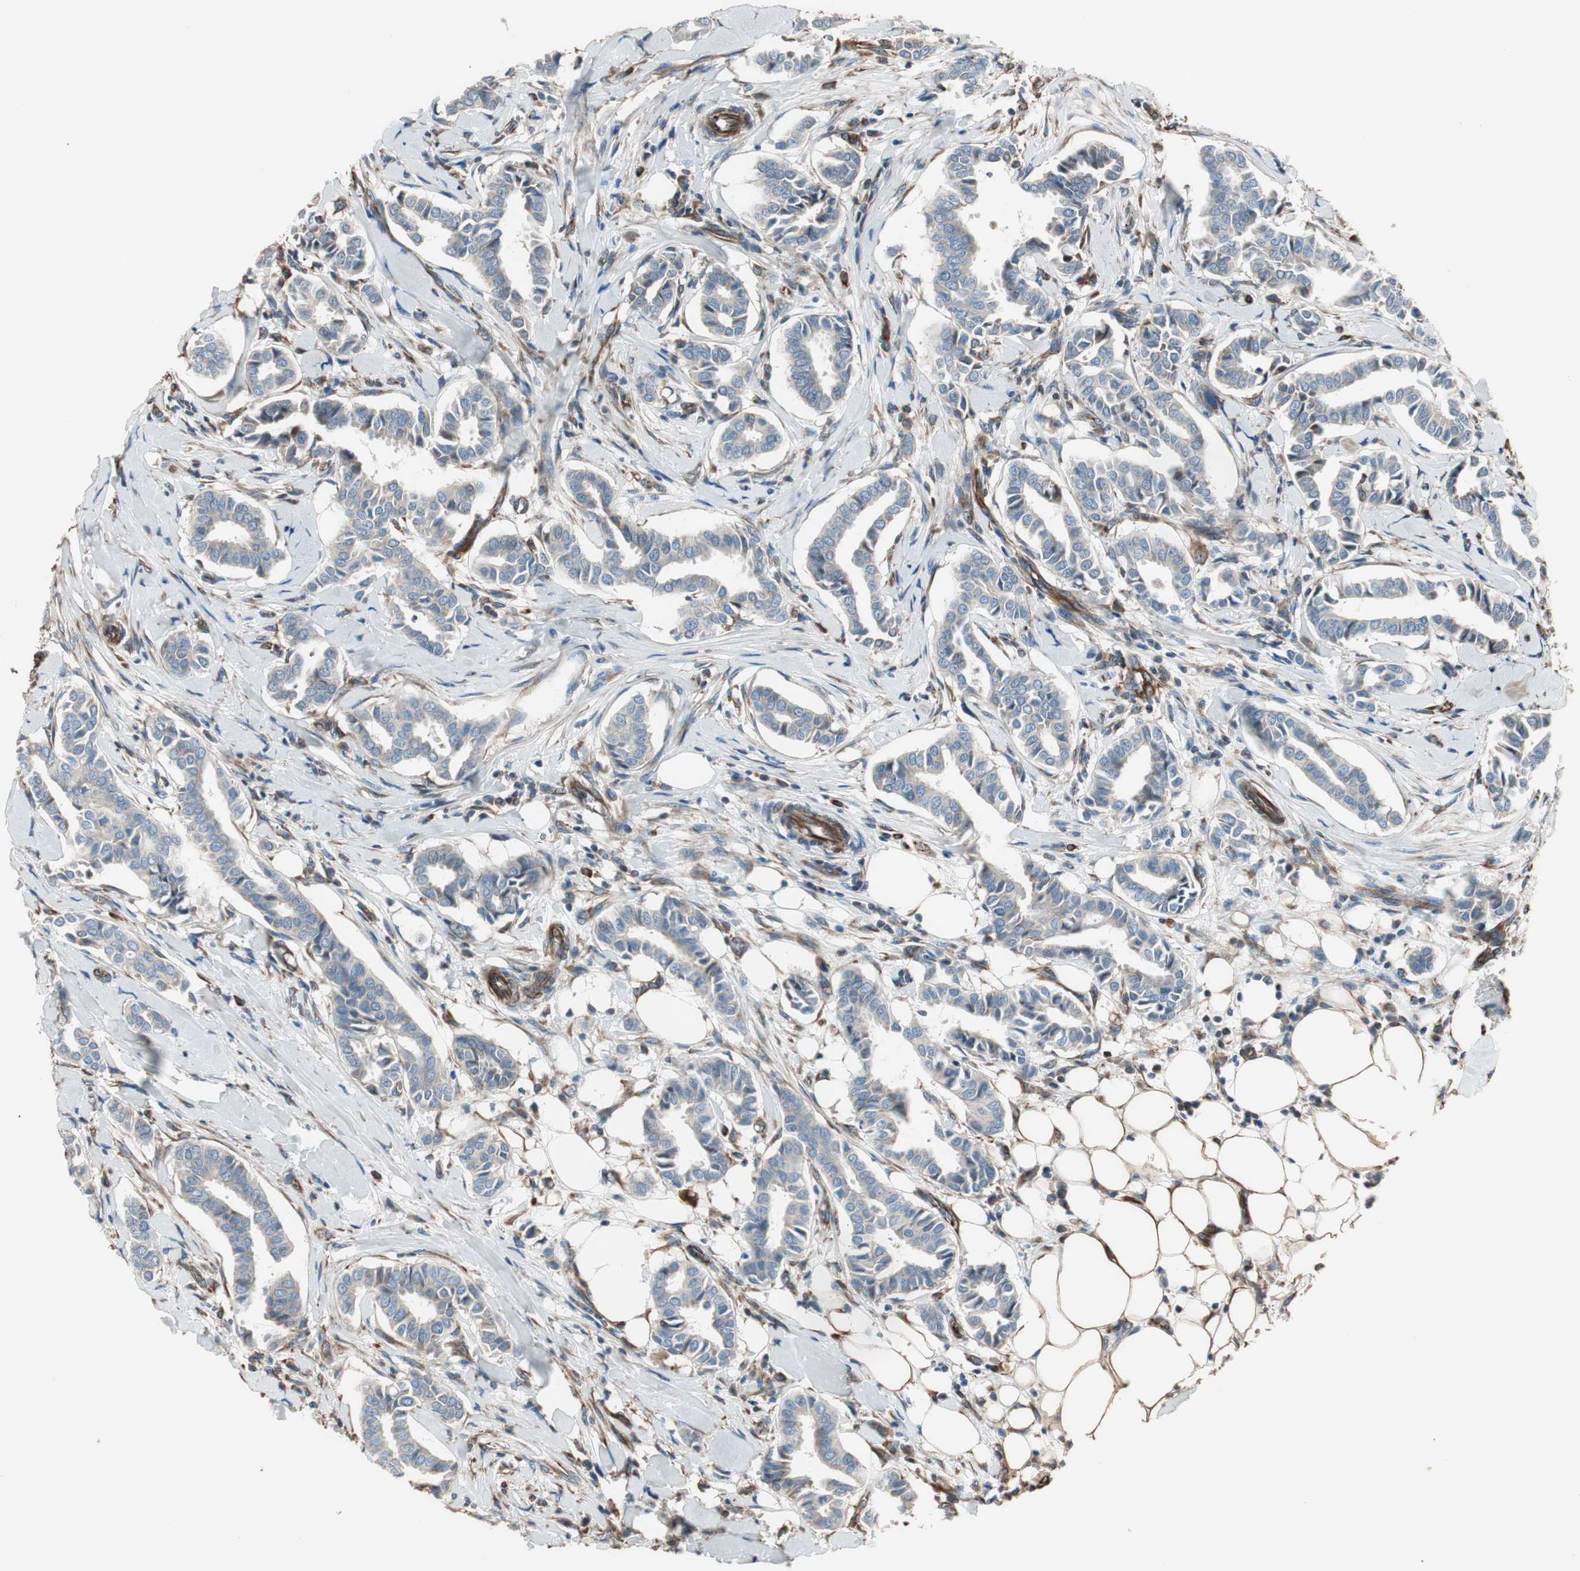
{"staining": {"intensity": "negative", "quantity": "none", "location": "none"}, "tissue": "head and neck cancer", "cell_type": "Tumor cells", "image_type": "cancer", "snomed": [{"axis": "morphology", "description": "Adenocarcinoma, NOS"}, {"axis": "topography", "description": "Salivary gland"}, {"axis": "topography", "description": "Head-Neck"}], "caption": "High power microscopy histopathology image of an IHC histopathology image of head and neck adenocarcinoma, revealing no significant staining in tumor cells.", "gene": "SRCIN1", "patient": {"sex": "female", "age": 59}}